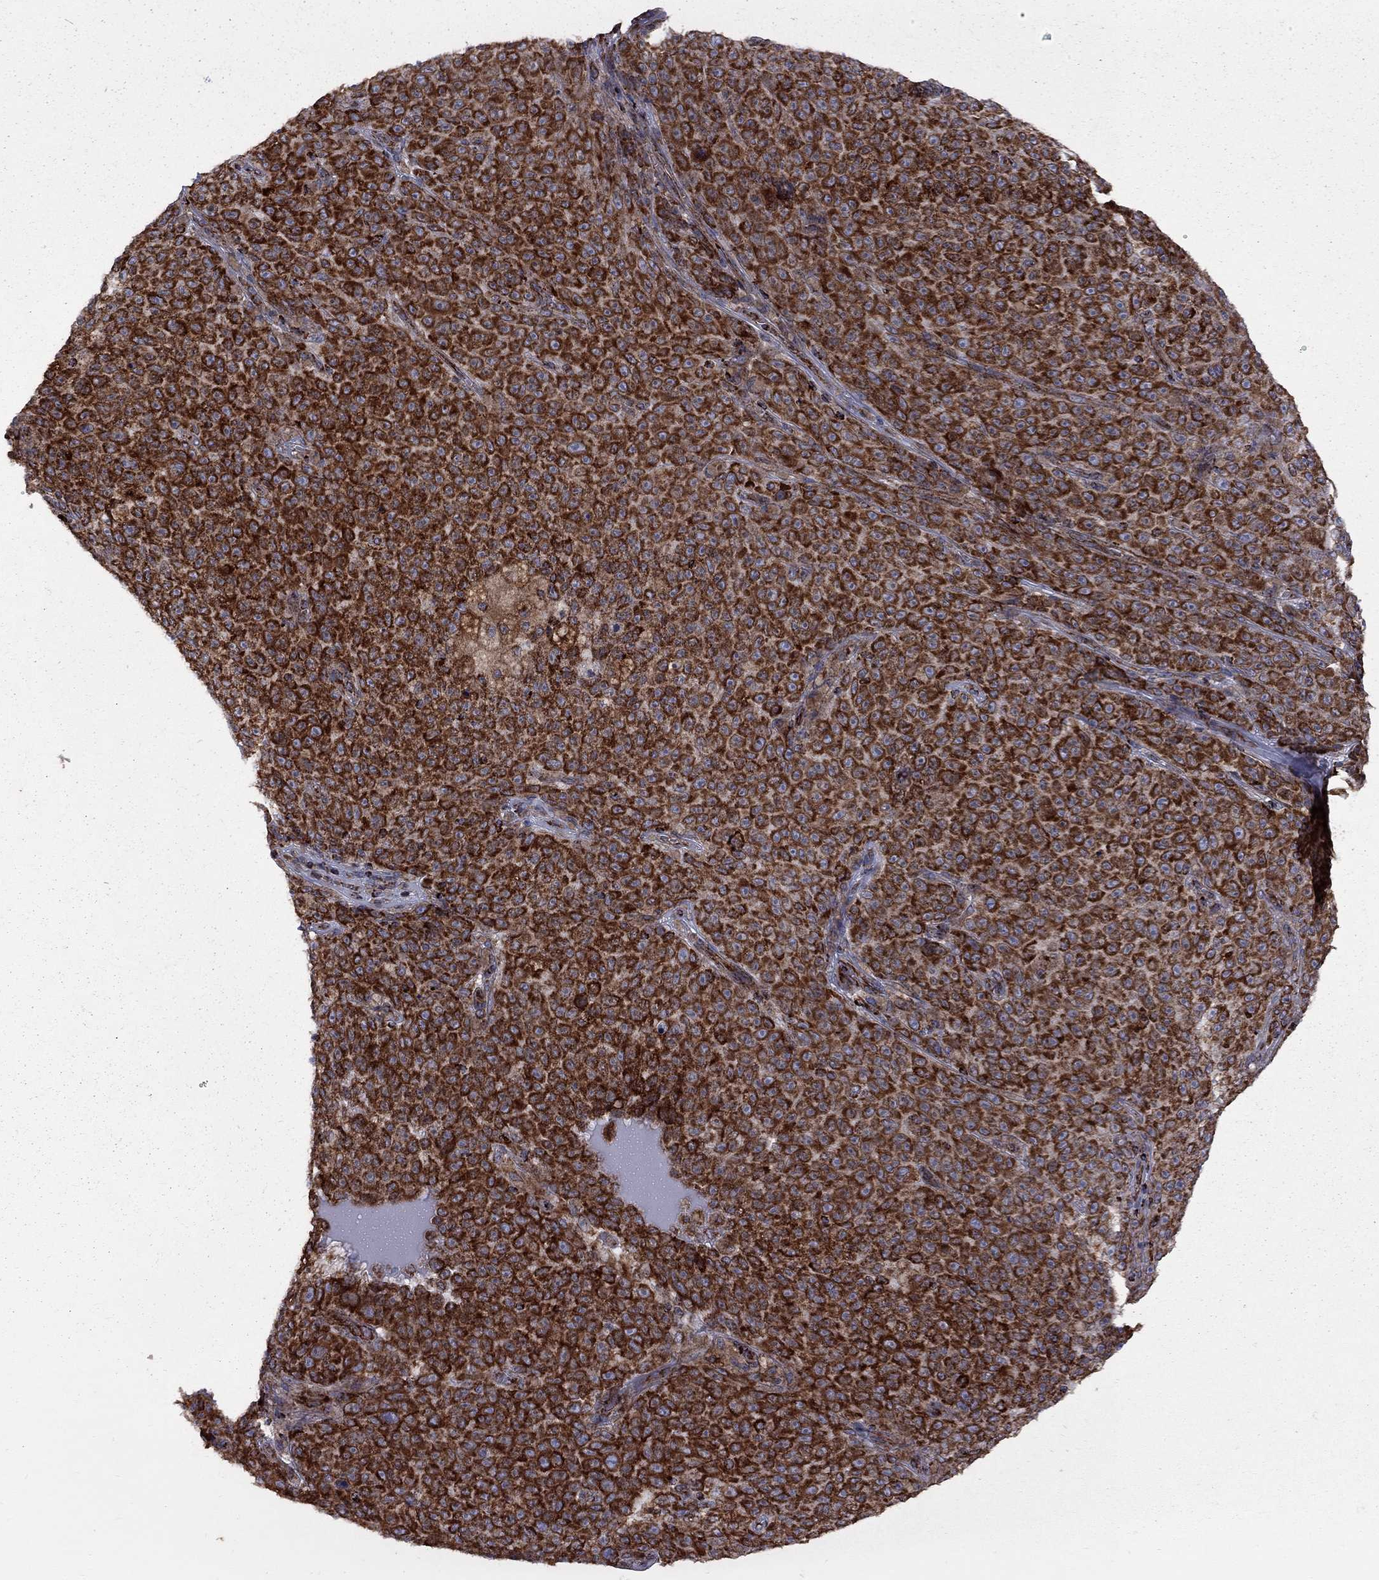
{"staining": {"intensity": "strong", "quantity": ">75%", "location": "cytoplasmic/membranous"}, "tissue": "melanoma", "cell_type": "Tumor cells", "image_type": "cancer", "snomed": [{"axis": "morphology", "description": "Malignant melanoma, NOS"}, {"axis": "topography", "description": "Skin"}], "caption": "Immunohistochemical staining of melanoma shows high levels of strong cytoplasmic/membranous protein positivity in about >75% of tumor cells.", "gene": "CLPTM1", "patient": {"sex": "female", "age": 82}}